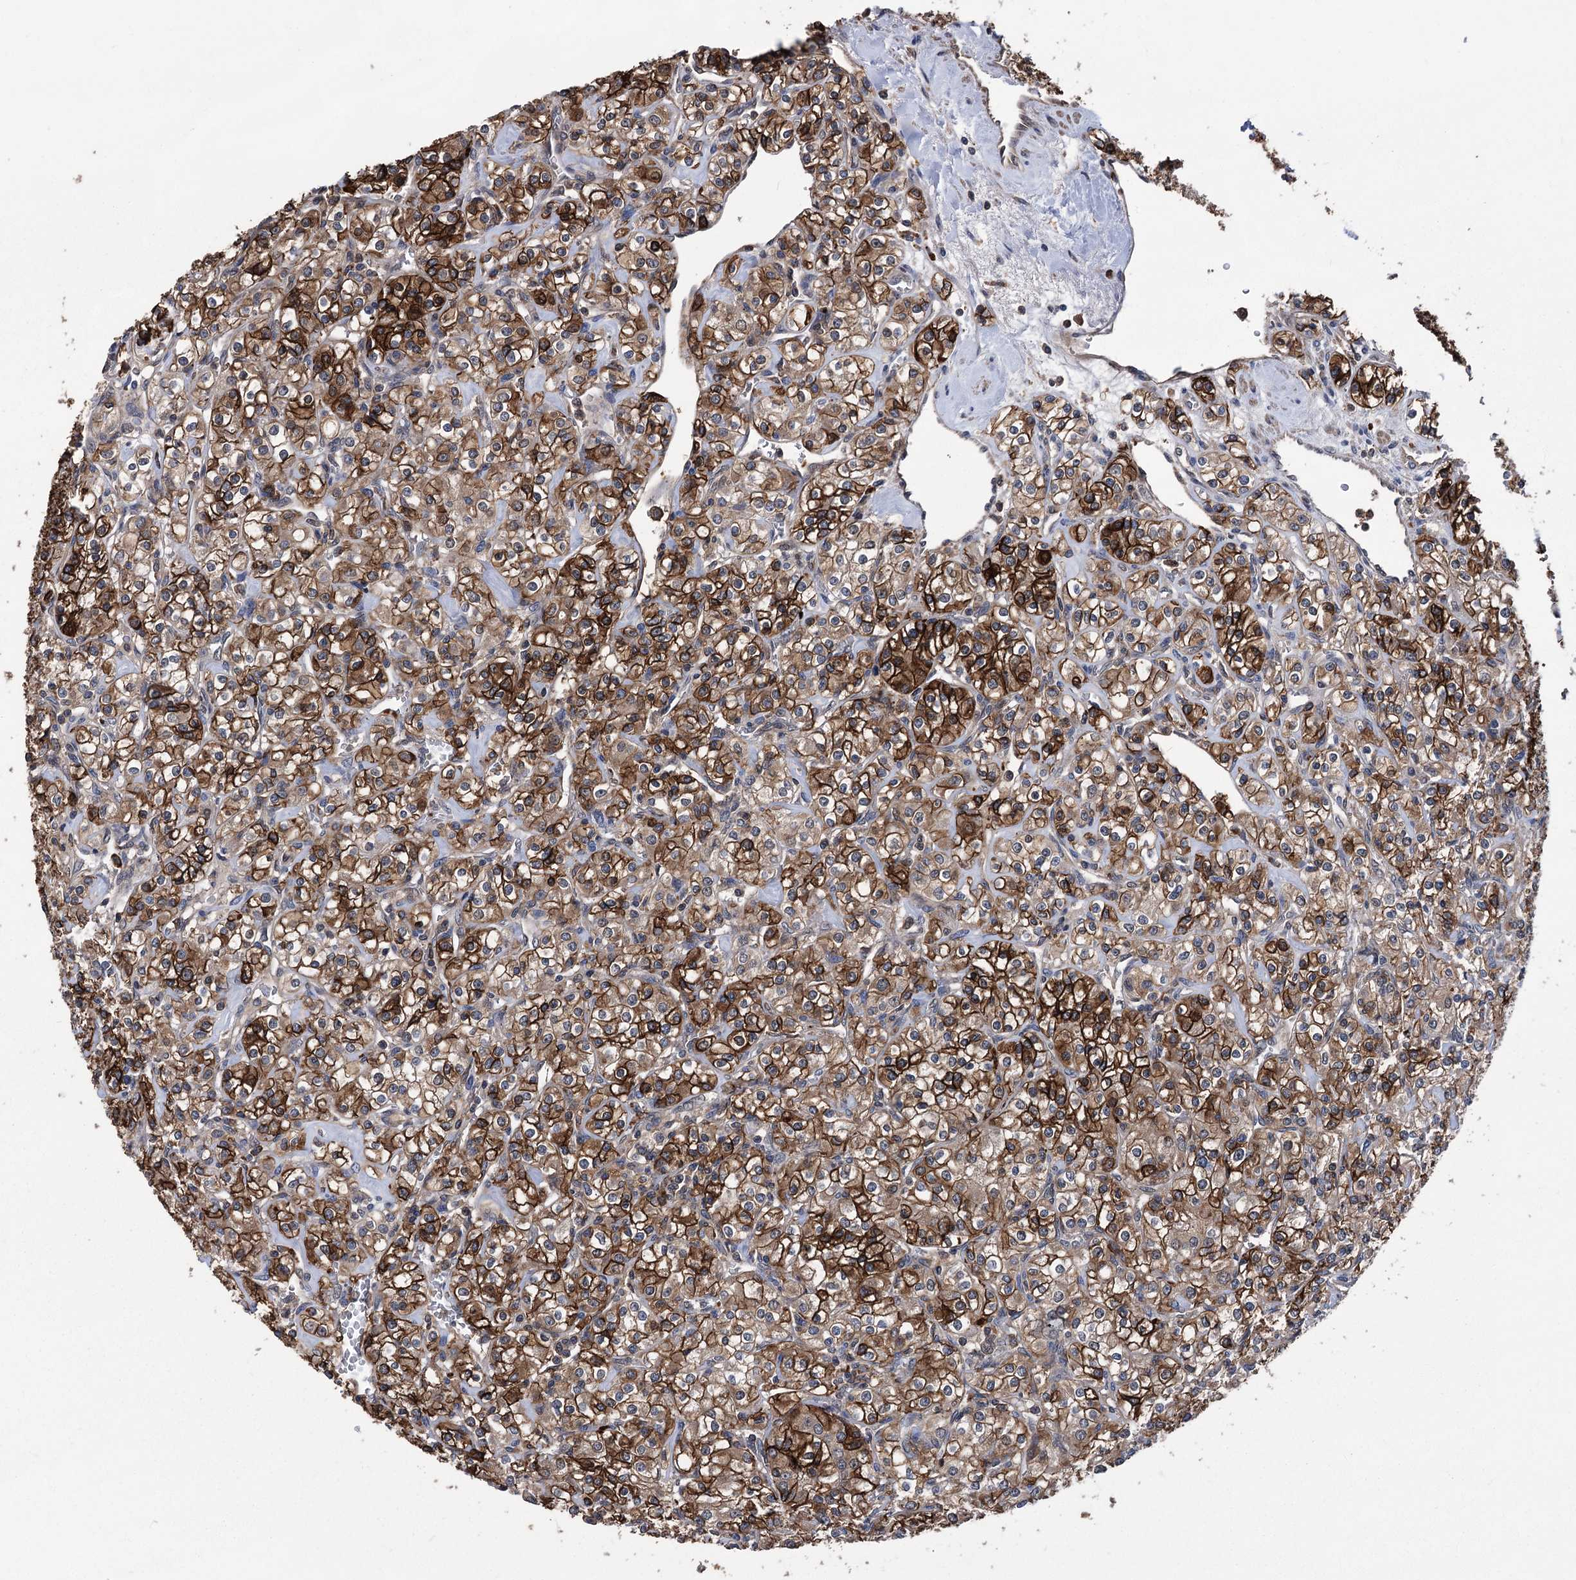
{"staining": {"intensity": "strong", "quantity": ">75%", "location": "cytoplasmic/membranous"}, "tissue": "renal cancer", "cell_type": "Tumor cells", "image_type": "cancer", "snomed": [{"axis": "morphology", "description": "Adenocarcinoma, NOS"}, {"axis": "topography", "description": "Kidney"}], "caption": "Immunohistochemical staining of human adenocarcinoma (renal) shows high levels of strong cytoplasmic/membranous staining in about >75% of tumor cells.", "gene": "DPP3", "patient": {"sex": "male", "age": 77}}